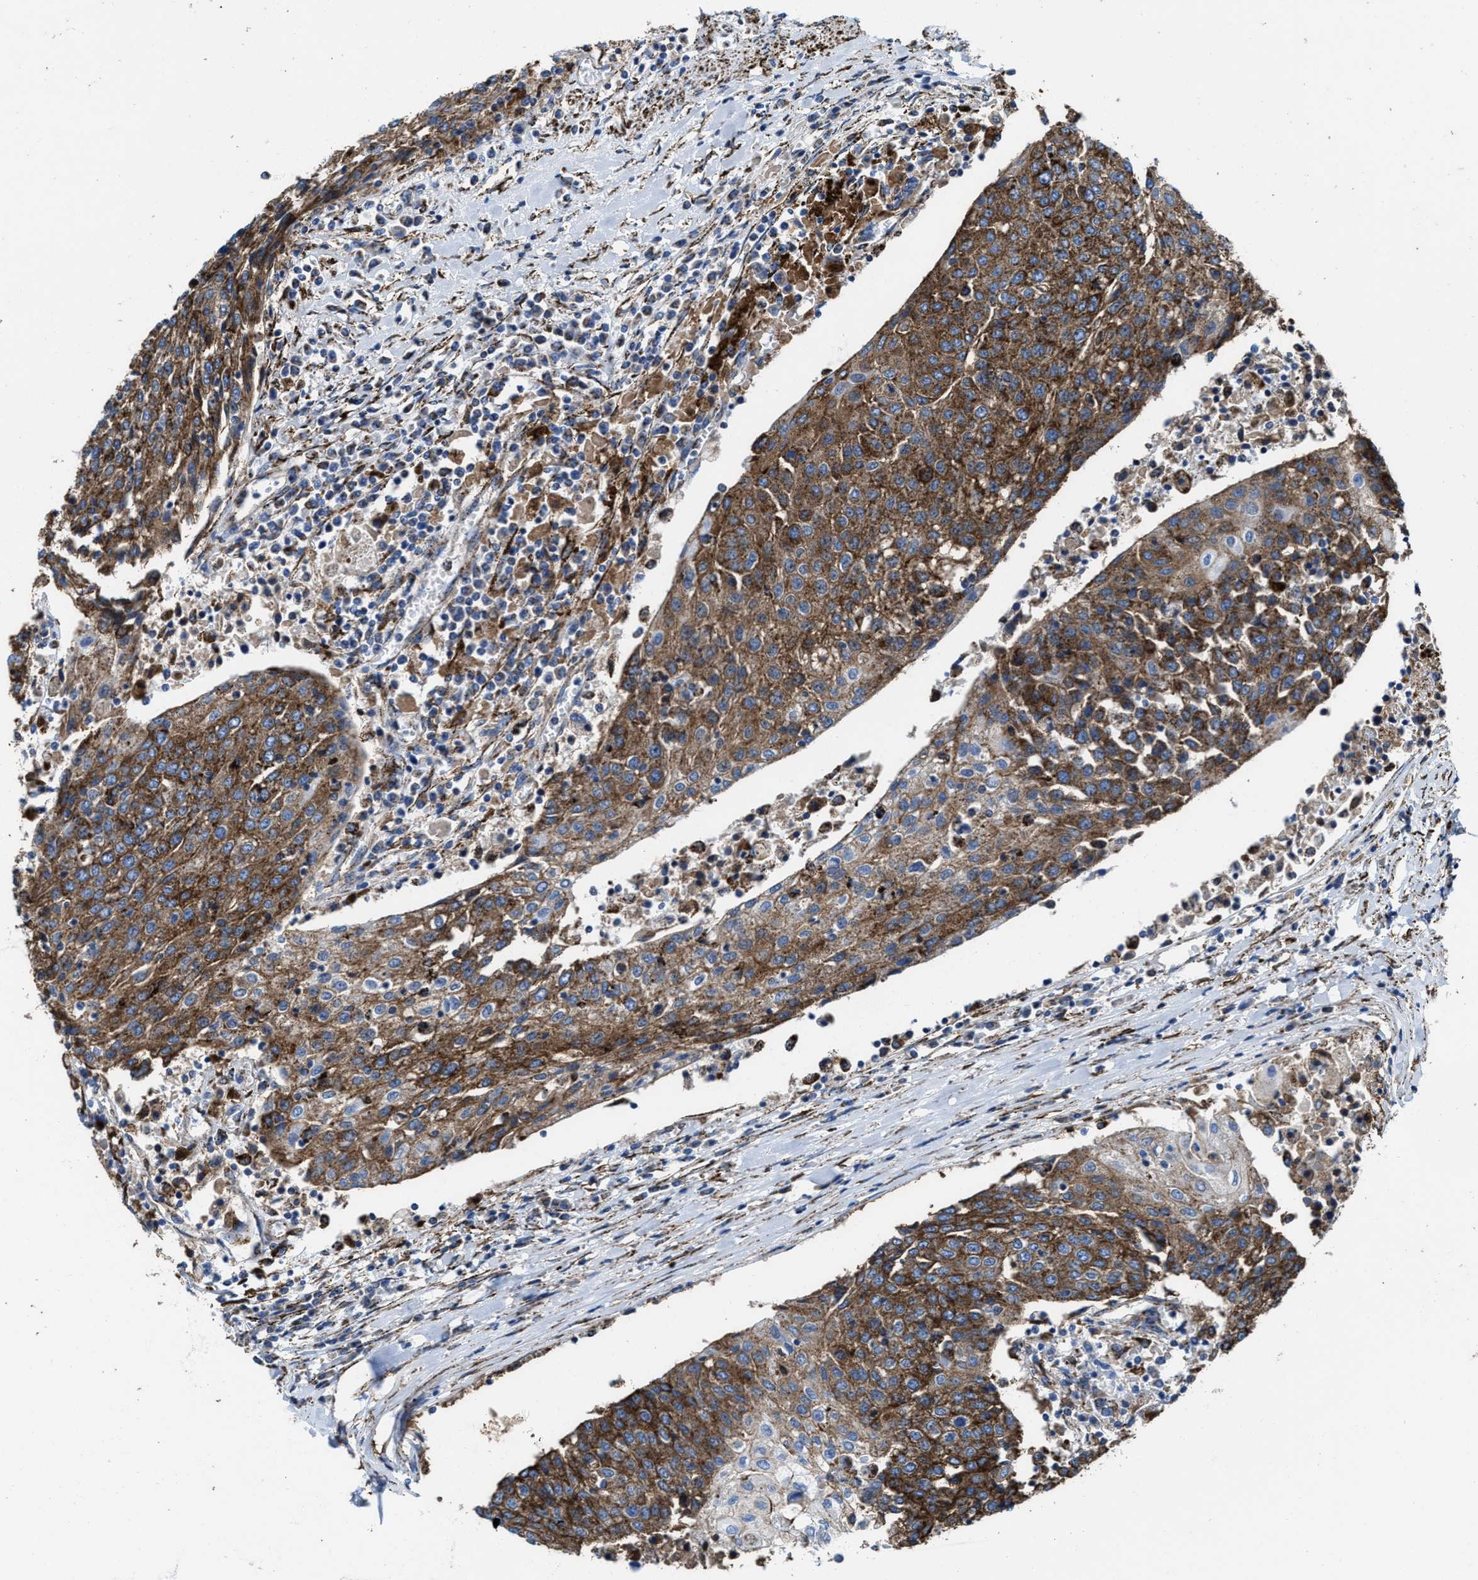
{"staining": {"intensity": "moderate", "quantity": ">75%", "location": "cytoplasmic/membranous"}, "tissue": "urothelial cancer", "cell_type": "Tumor cells", "image_type": "cancer", "snomed": [{"axis": "morphology", "description": "Urothelial carcinoma, High grade"}, {"axis": "topography", "description": "Urinary bladder"}], "caption": "Human urothelial cancer stained with a brown dye demonstrates moderate cytoplasmic/membranous positive positivity in about >75% of tumor cells.", "gene": "ALDH1B1", "patient": {"sex": "female", "age": 85}}